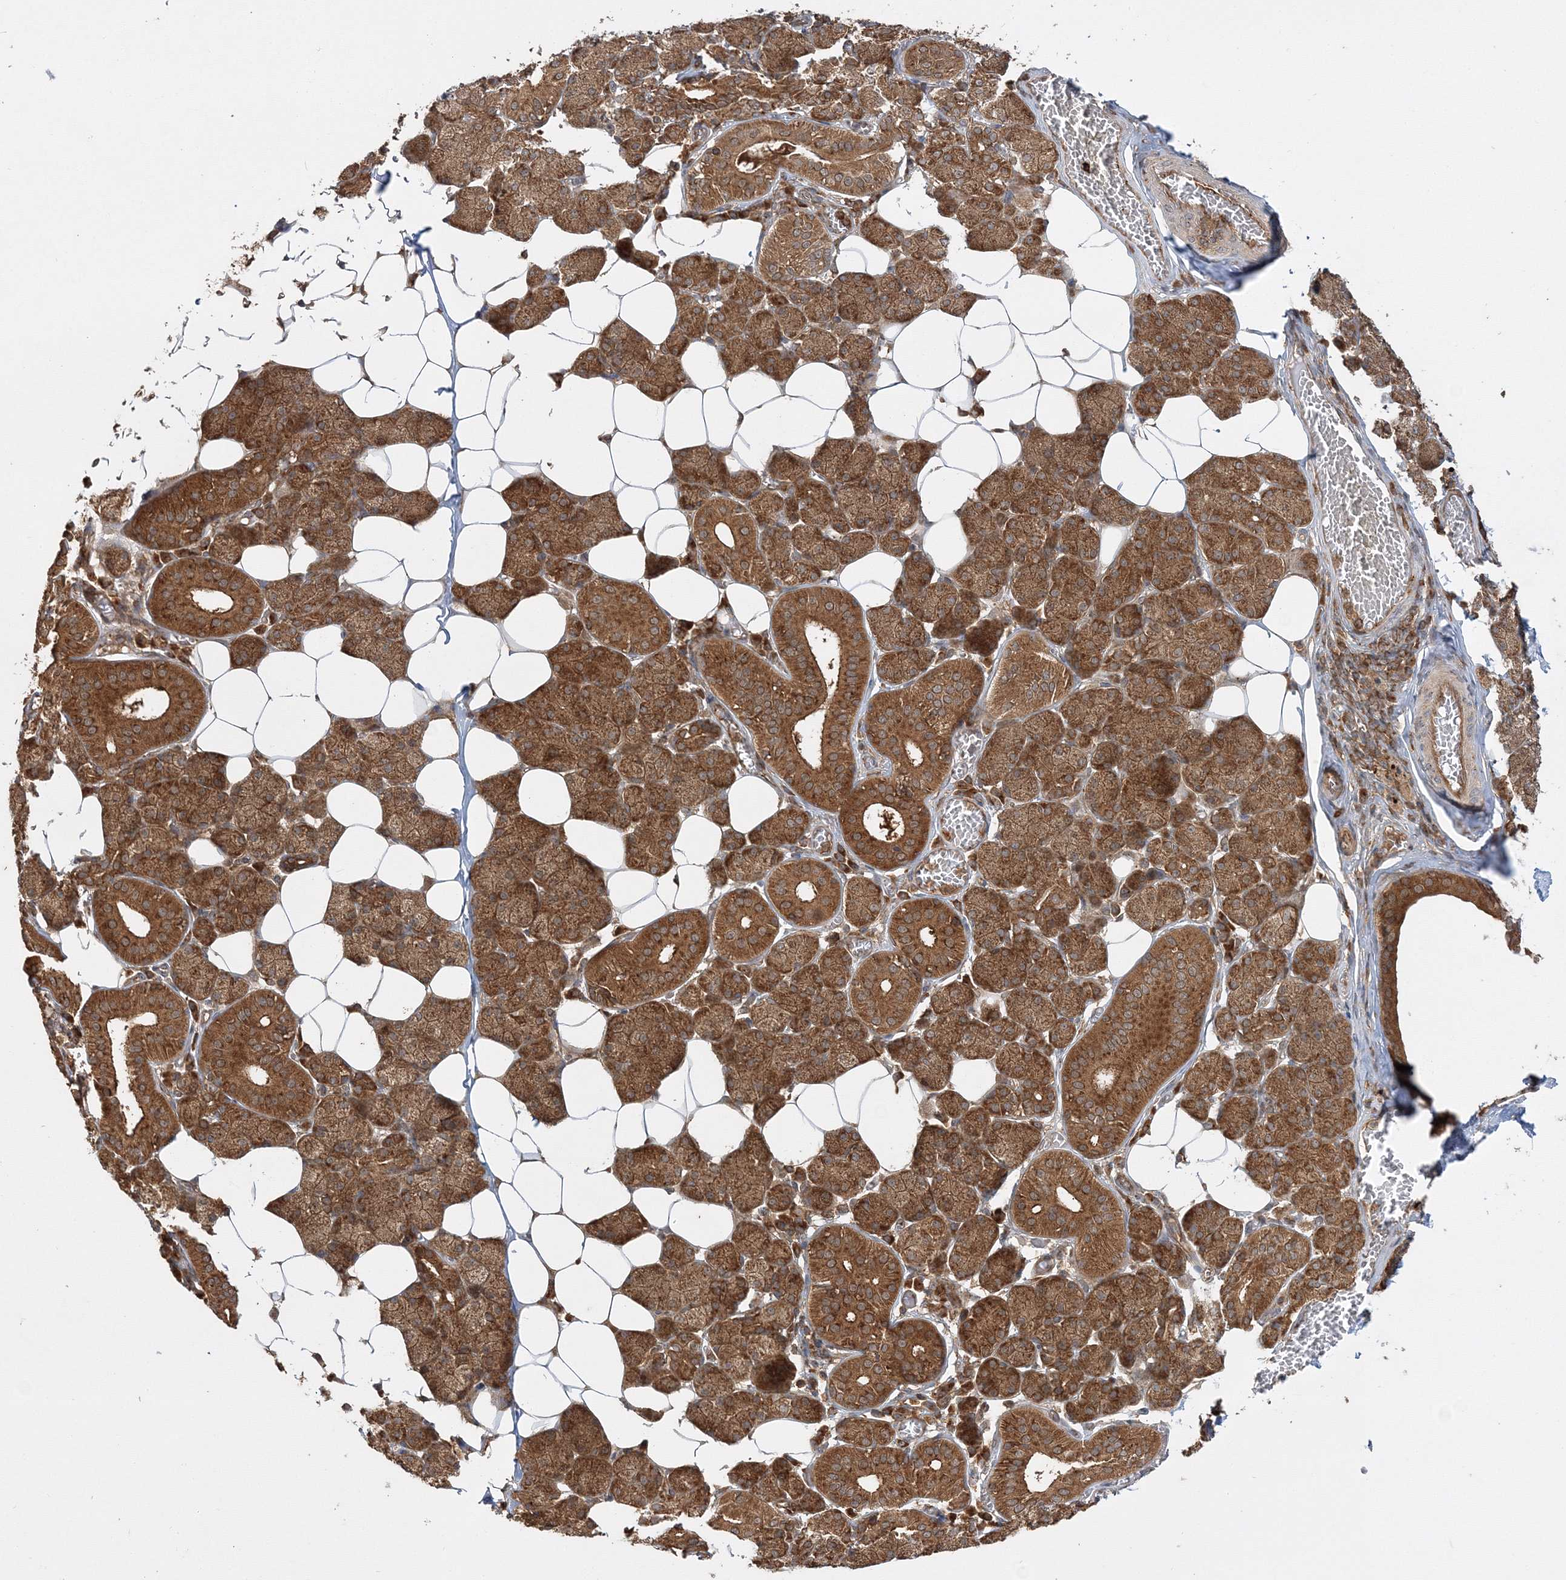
{"staining": {"intensity": "strong", "quantity": ">75%", "location": "cytoplasmic/membranous"}, "tissue": "salivary gland", "cell_type": "Glandular cells", "image_type": "normal", "snomed": [{"axis": "morphology", "description": "Normal tissue, NOS"}, {"axis": "topography", "description": "Salivary gland"}], "caption": "The micrograph reveals immunohistochemical staining of normal salivary gland. There is strong cytoplasmic/membranous expression is seen in about >75% of glandular cells. The protein is shown in brown color, while the nuclei are stained blue.", "gene": "WDR37", "patient": {"sex": "female", "age": 33}}